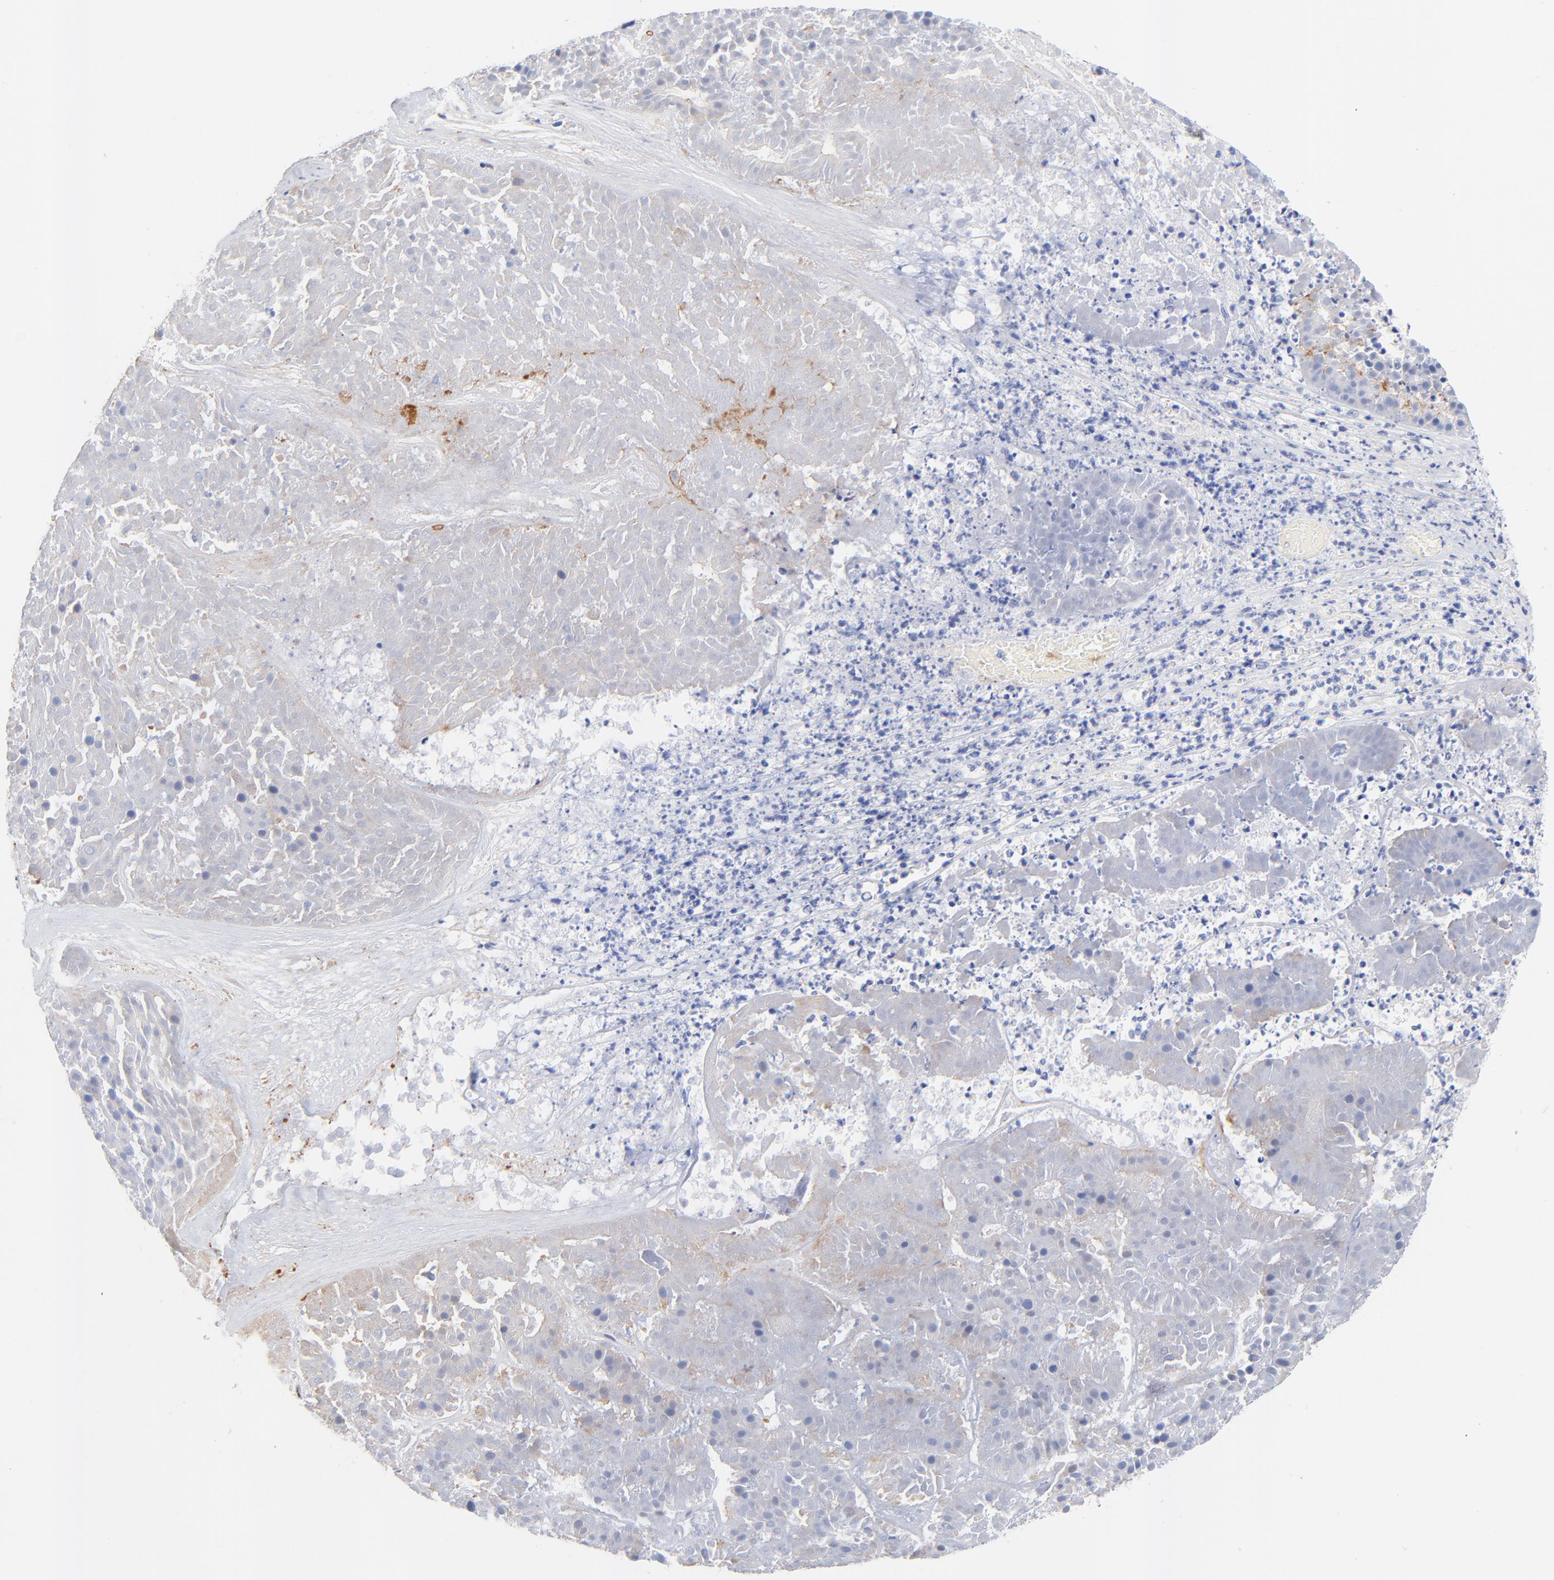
{"staining": {"intensity": "negative", "quantity": "none", "location": "none"}, "tissue": "pancreatic cancer", "cell_type": "Tumor cells", "image_type": "cancer", "snomed": [{"axis": "morphology", "description": "Adenocarcinoma, NOS"}, {"axis": "topography", "description": "Pancreas"}], "caption": "An immunohistochemistry (IHC) histopathology image of adenocarcinoma (pancreatic) is shown. There is no staining in tumor cells of adenocarcinoma (pancreatic).", "gene": "FAM117B", "patient": {"sex": "male", "age": 50}}